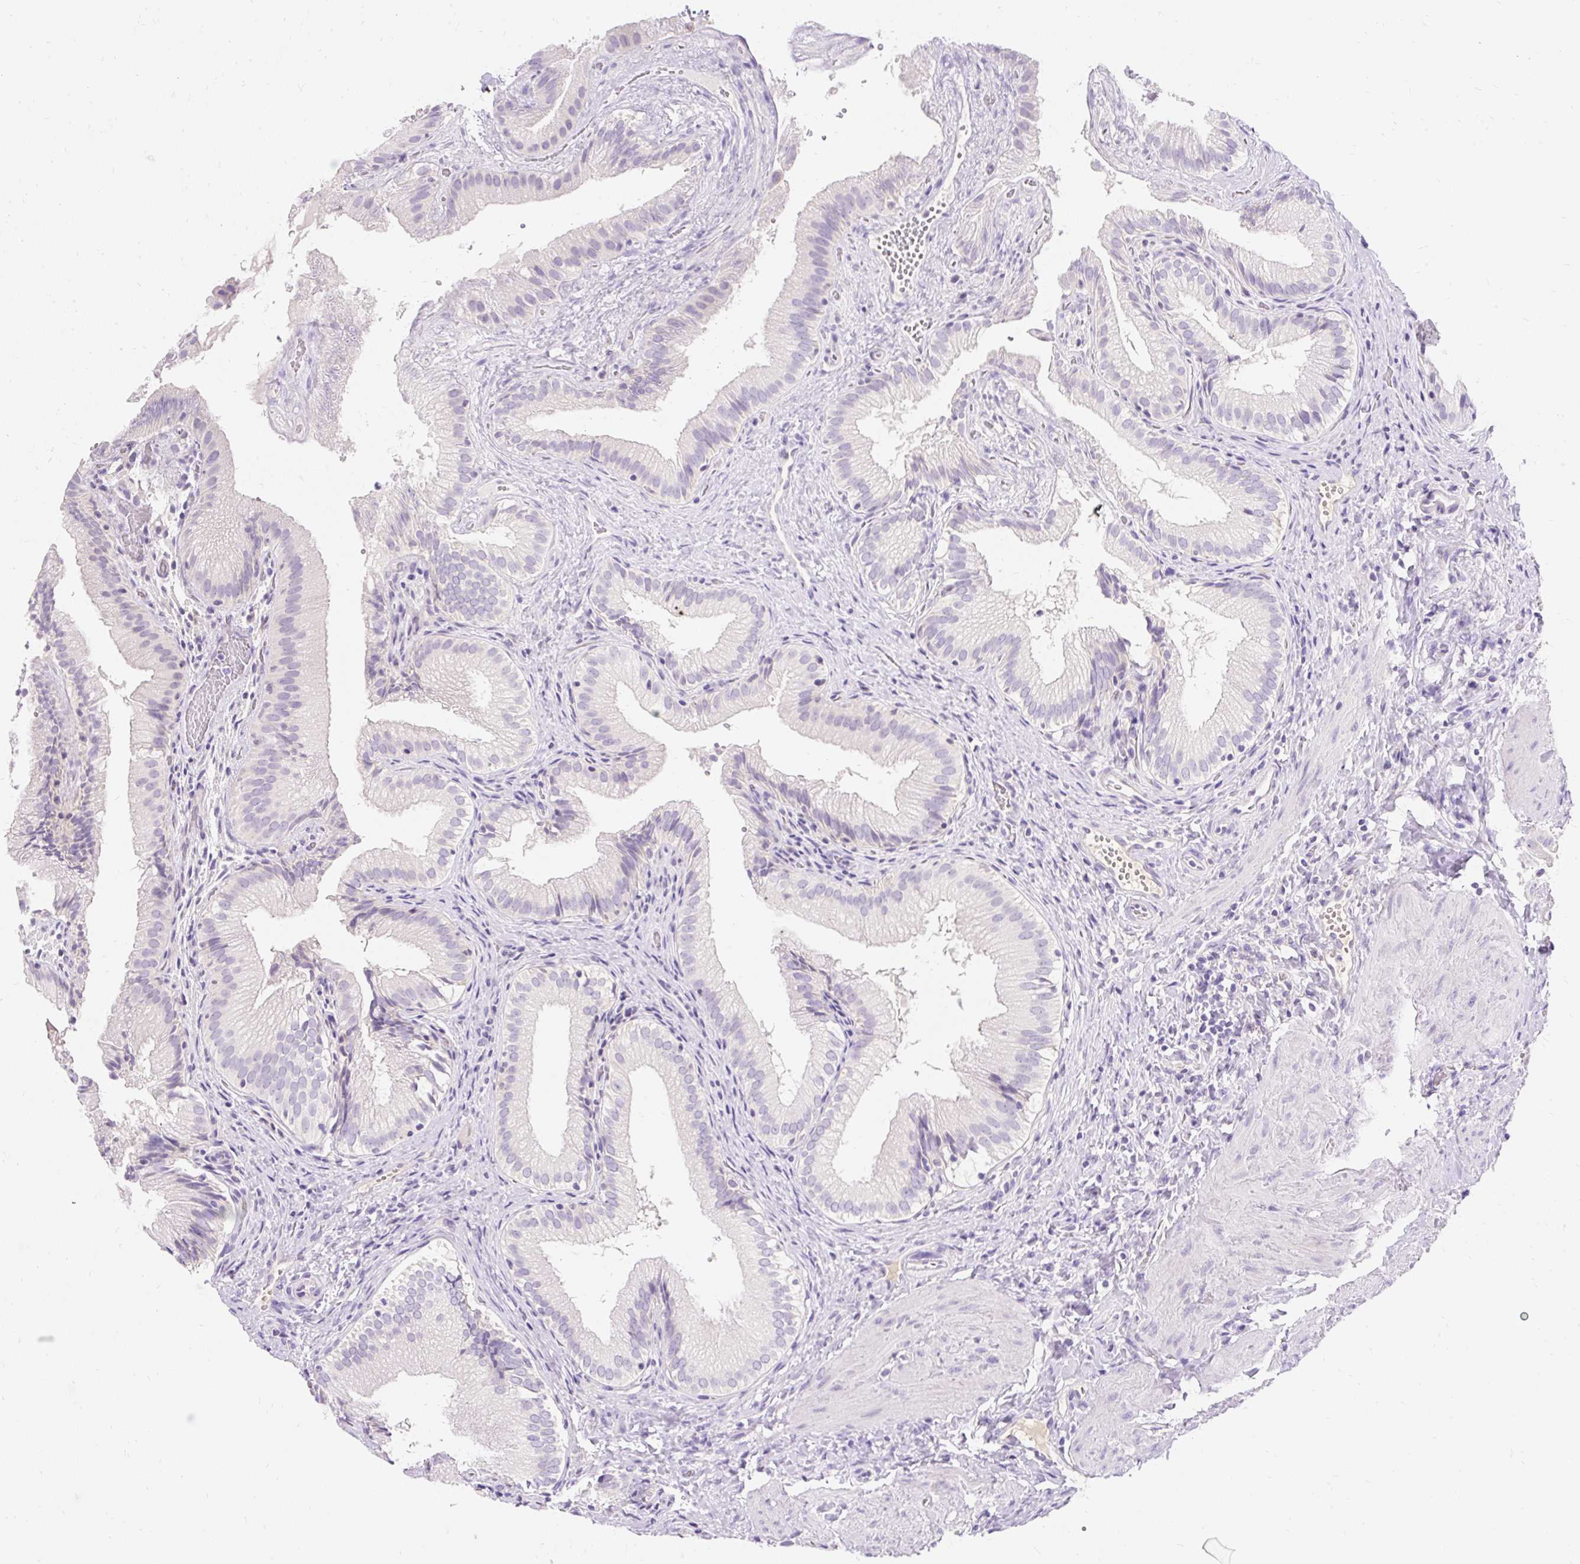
{"staining": {"intensity": "negative", "quantity": "none", "location": "none"}, "tissue": "gallbladder", "cell_type": "Glandular cells", "image_type": "normal", "snomed": [{"axis": "morphology", "description": "Normal tissue, NOS"}, {"axis": "topography", "description": "Gallbladder"}], "caption": "This is a photomicrograph of IHC staining of normal gallbladder, which shows no expression in glandular cells.", "gene": "TMEM150C", "patient": {"sex": "female", "age": 30}}